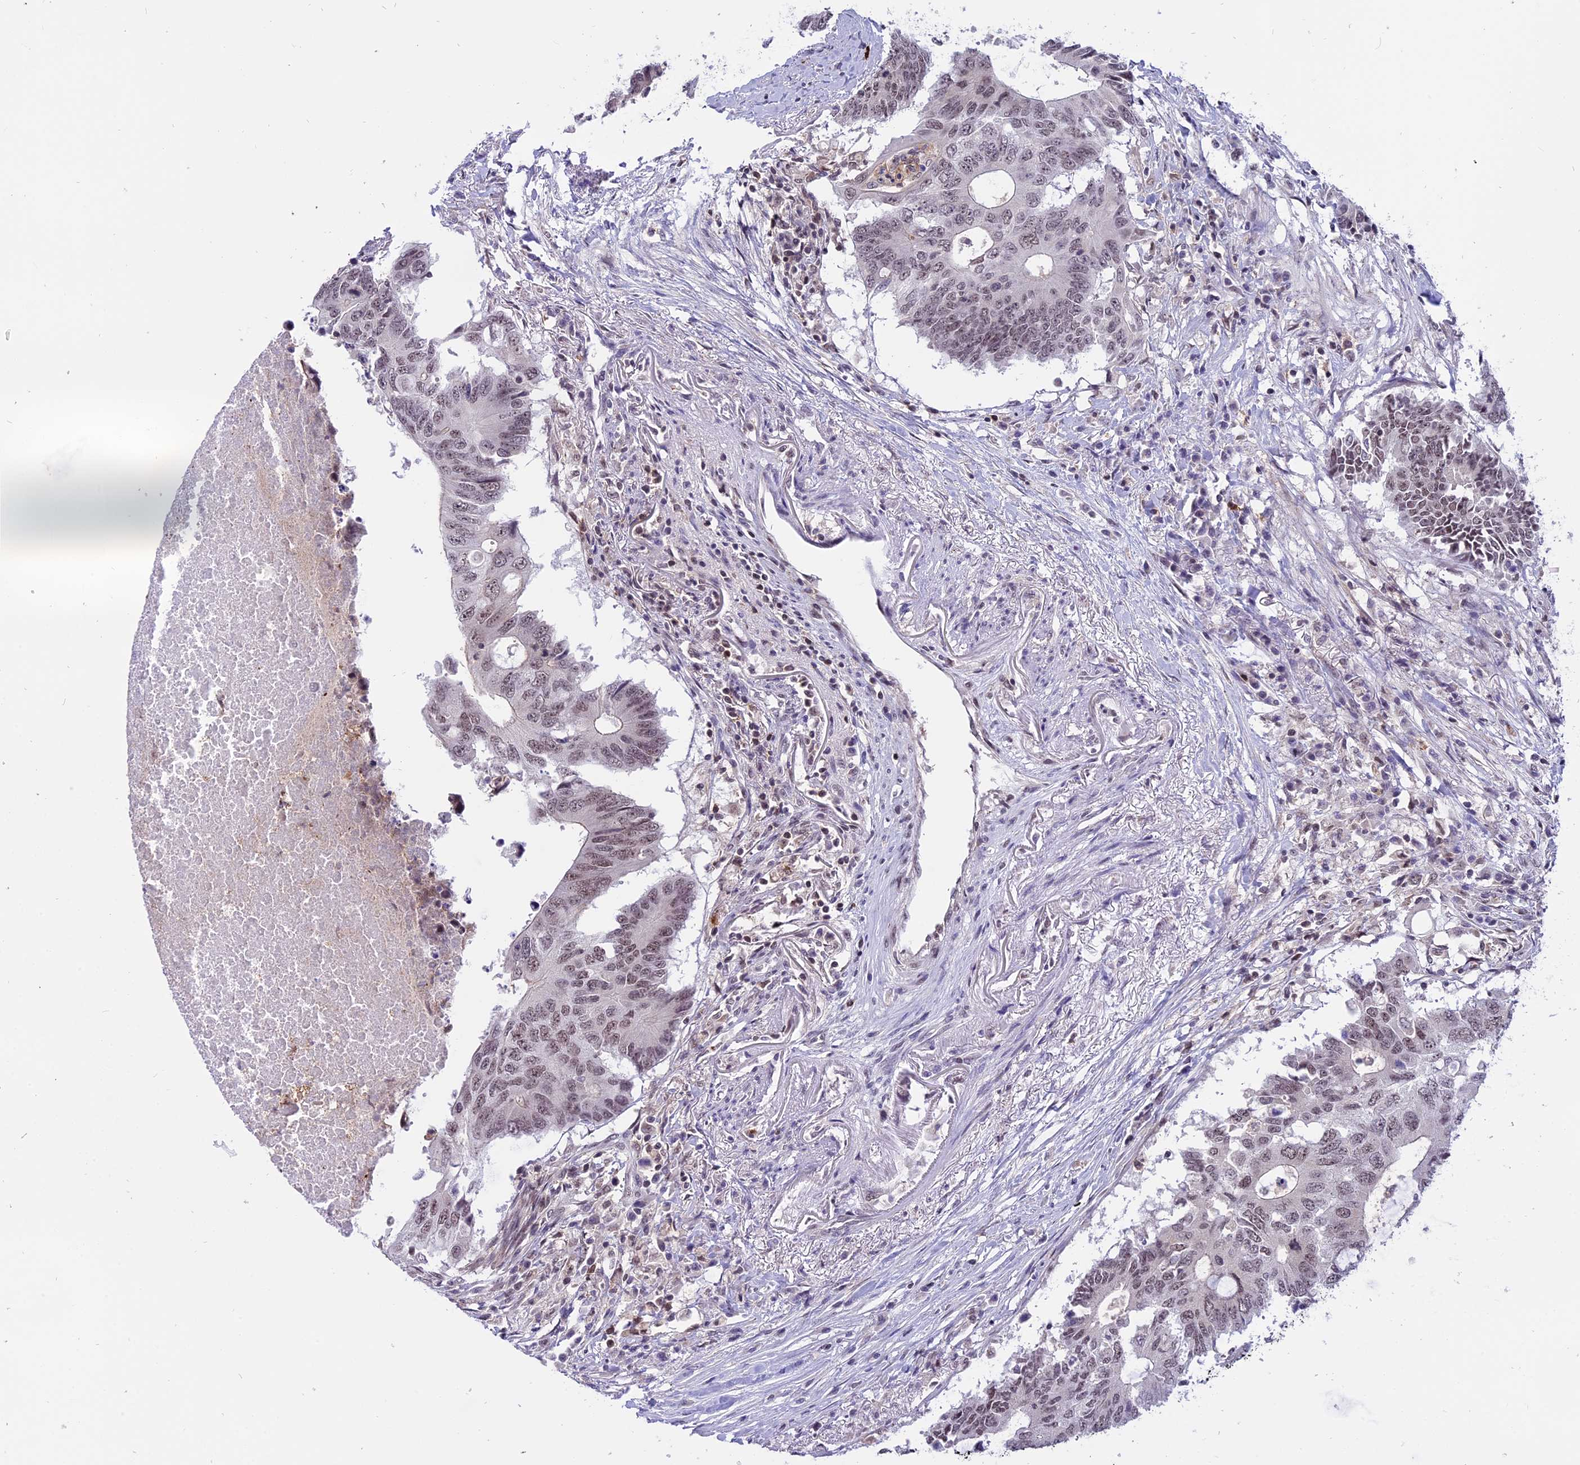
{"staining": {"intensity": "weak", "quantity": ">75%", "location": "nuclear"}, "tissue": "colorectal cancer", "cell_type": "Tumor cells", "image_type": "cancer", "snomed": [{"axis": "morphology", "description": "Adenocarcinoma, NOS"}, {"axis": "topography", "description": "Colon"}], "caption": "This histopathology image reveals immunohistochemistry staining of human colorectal cancer, with low weak nuclear staining in approximately >75% of tumor cells.", "gene": "TADA3", "patient": {"sex": "male", "age": 71}}